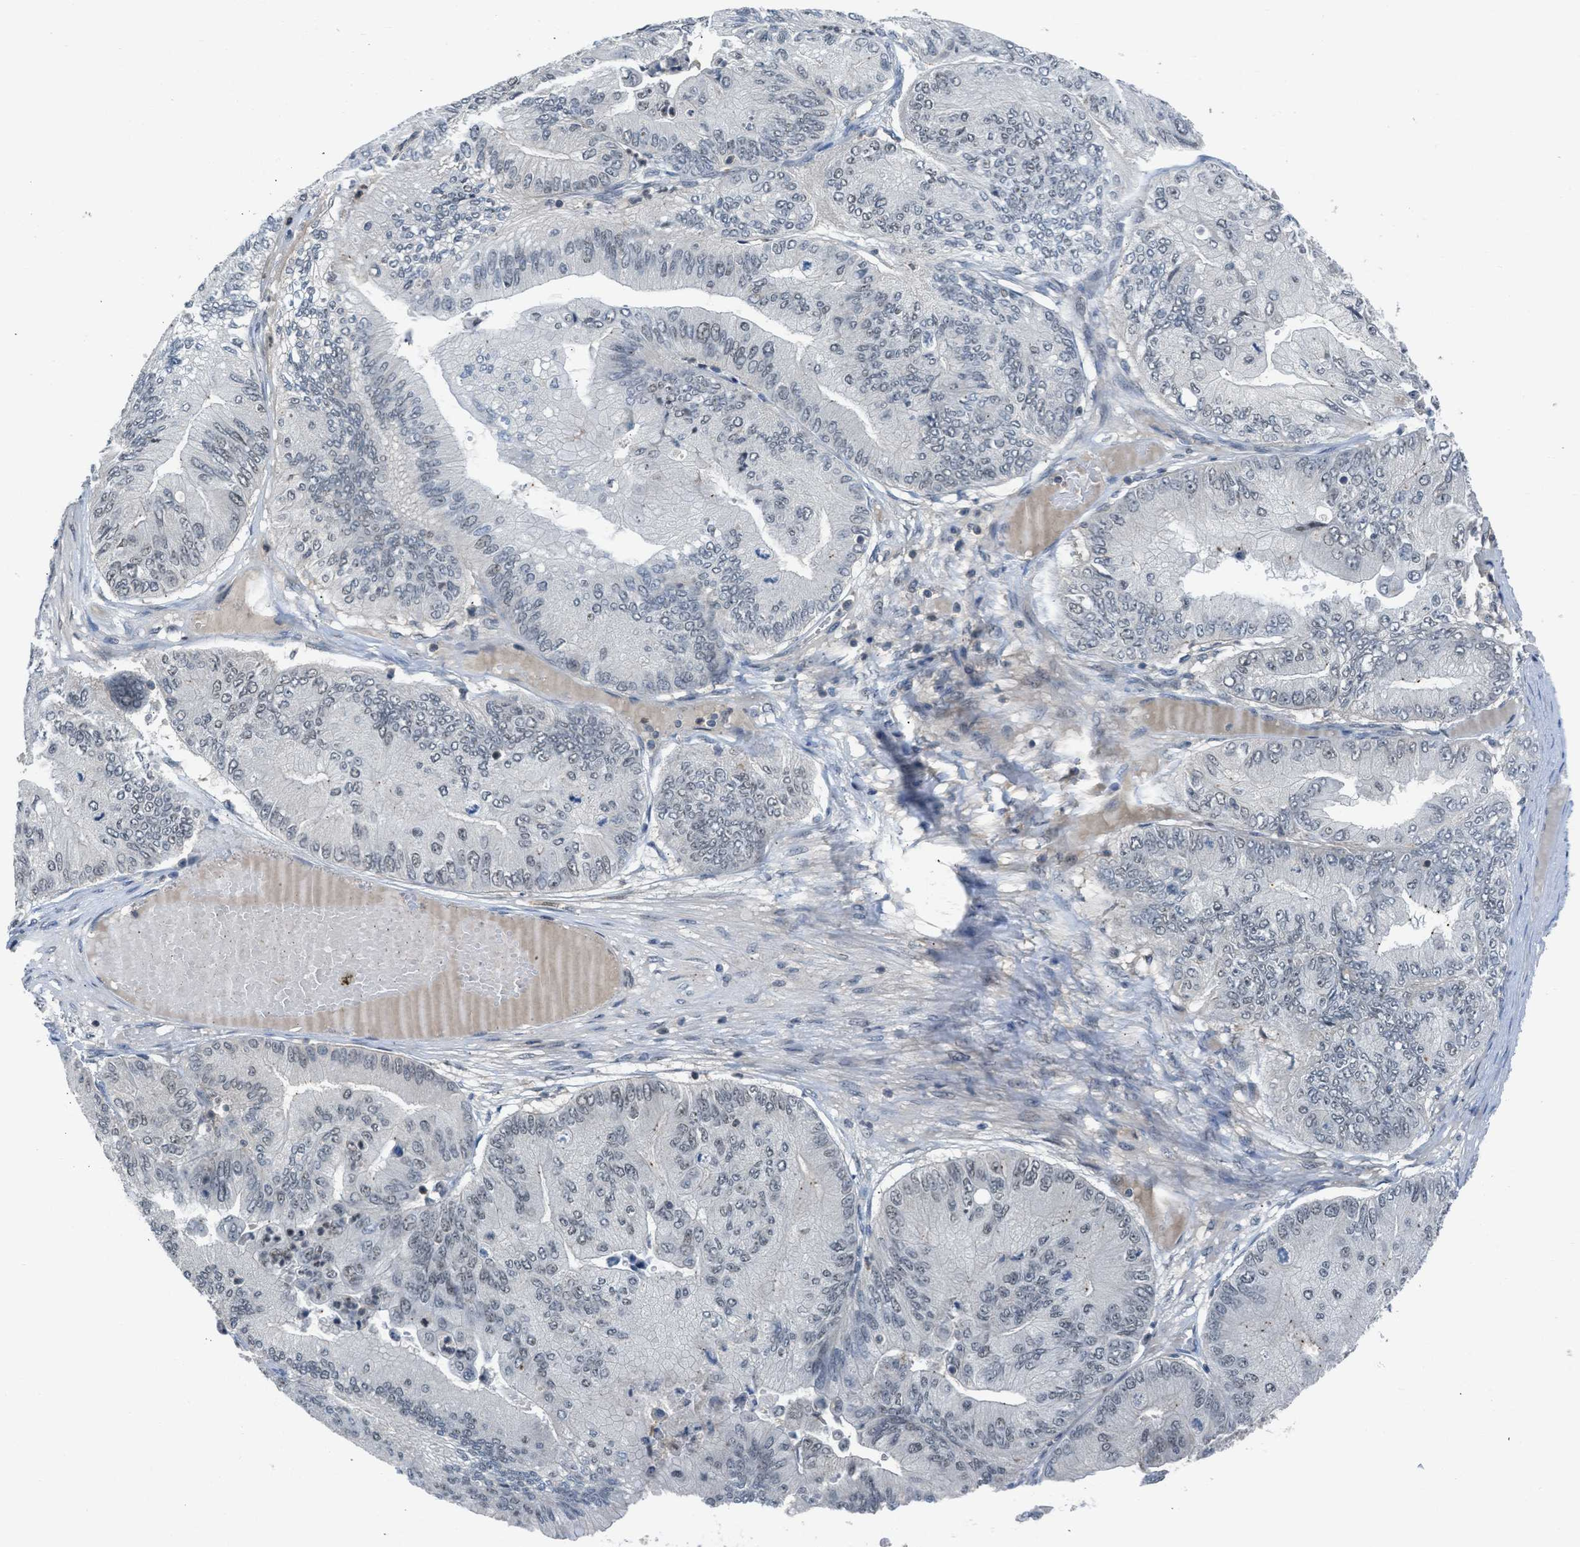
{"staining": {"intensity": "negative", "quantity": "none", "location": "none"}, "tissue": "ovarian cancer", "cell_type": "Tumor cells", "image_type": "cancer", "snomed": [{"axis": "morphology", "description": "Cystadenocarcinoma, mucinous, NOS"}, {"axis": "topography", "description": "Ovary"}], "caption": "A micrograph of mucinous cystadenocarcinoma (ovarian) stained for a protein demonstrates no brown staining in tumor cells.", "gene": "TTBK2", "patient": {"sex": "female", "age": 61}}